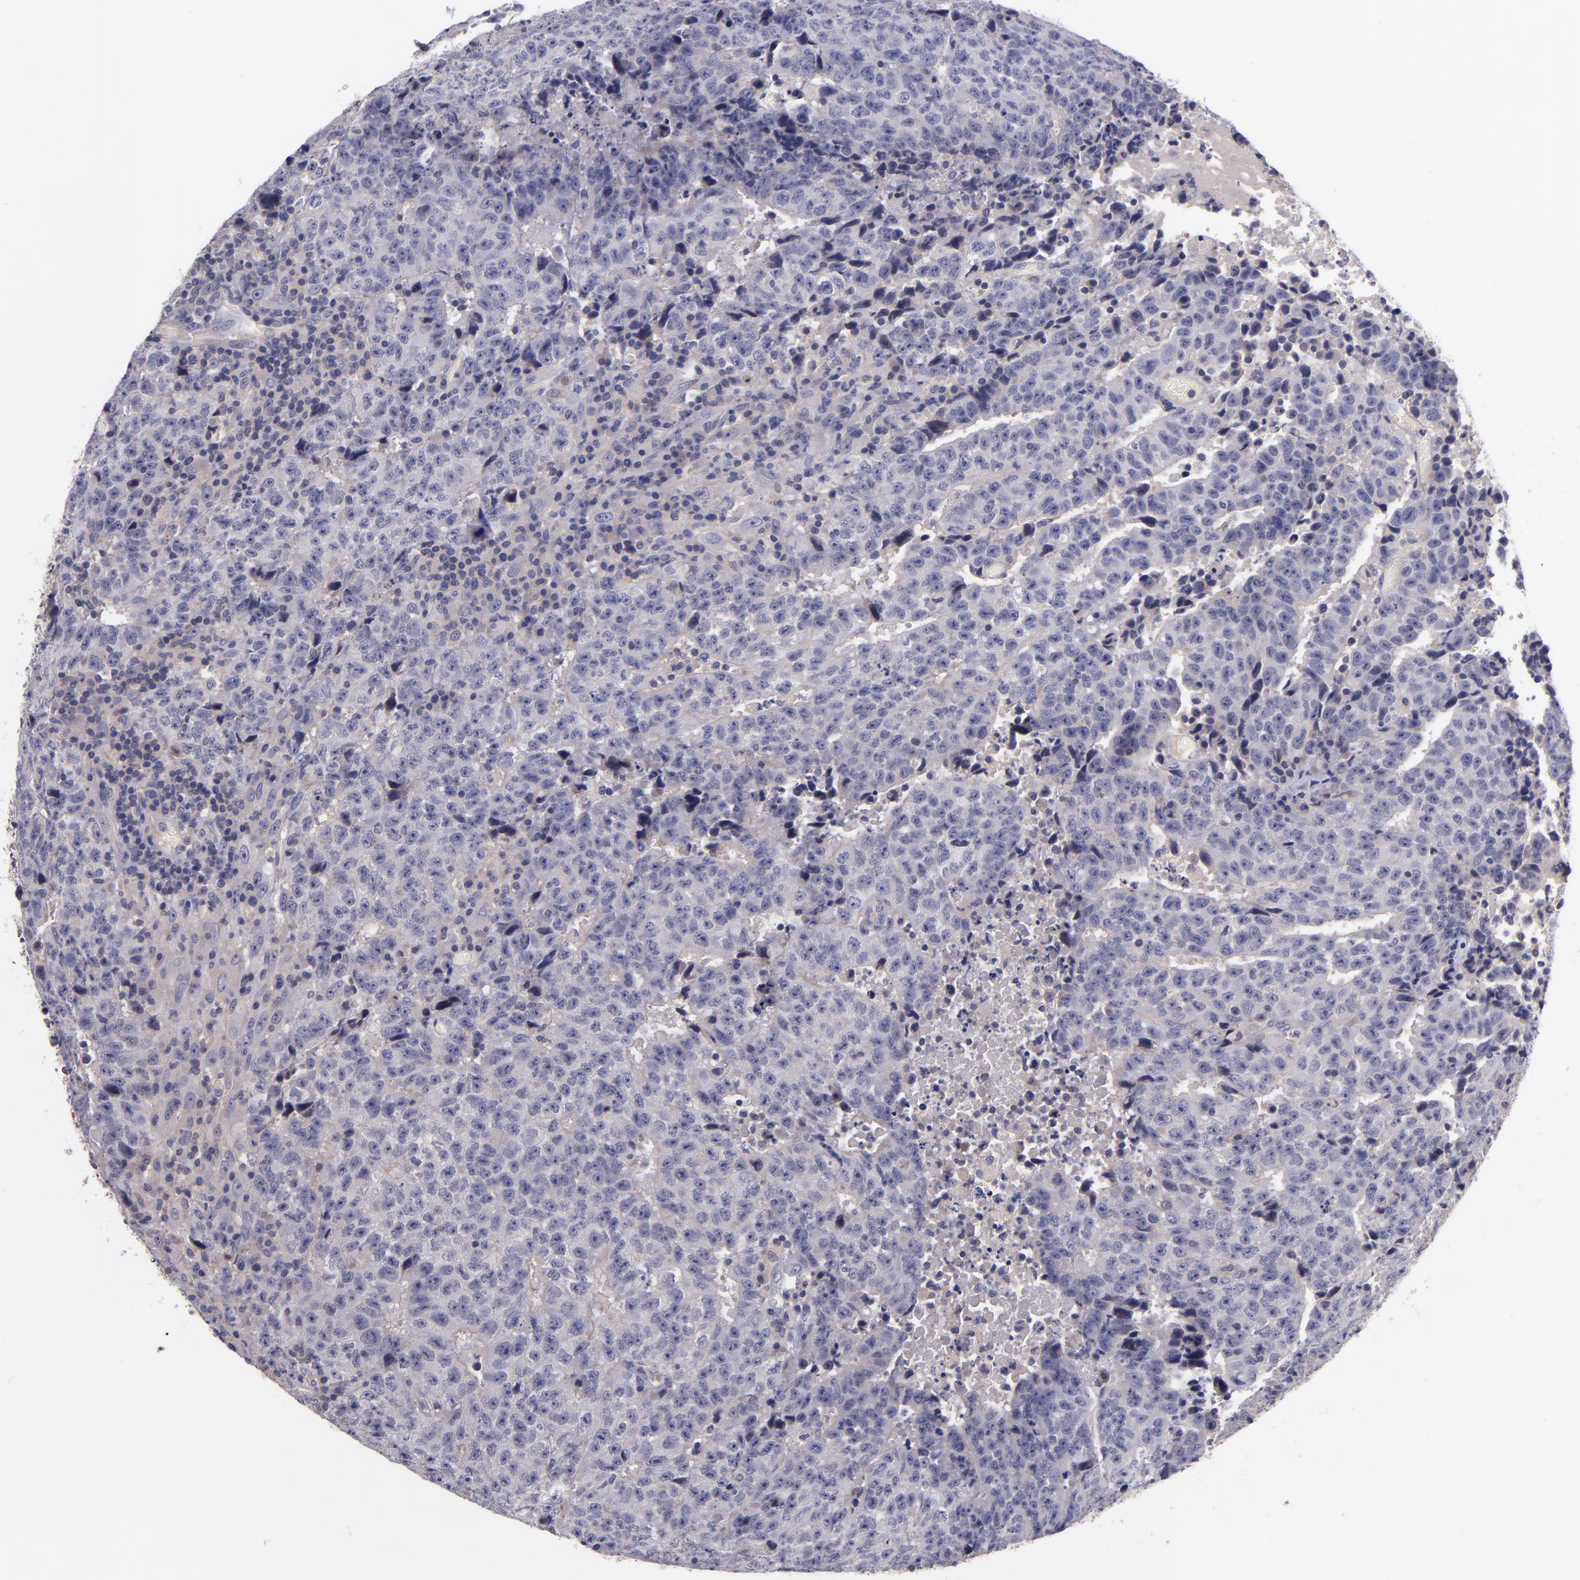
{"staining": {"intensity": "weak", "quantity": "25%-75%", "location": "cytoplasmic/membranous"}, "tissue": "testis cancer", "cell_type": "Tumor cells", "image_type": "cancer", "snomed": [{"axis": "morphology", "description": "Necrosis, NOS"}, {"axis": "morphology", "description": "Carcinoma, Embryonal, NOS"}, {"axis": "topography", "description": "Testis"}], "caption": "Testis embryonal carcinoma was stained to show a protein in brown. There is low levels of weak cytoplasmic/membranous staining in approximately 25%-75% of tumor cells. (IHC, brightfield microscopy, high magnification).", "gene": "RBP4", "patient": {"sex": "male", "age": 19}}